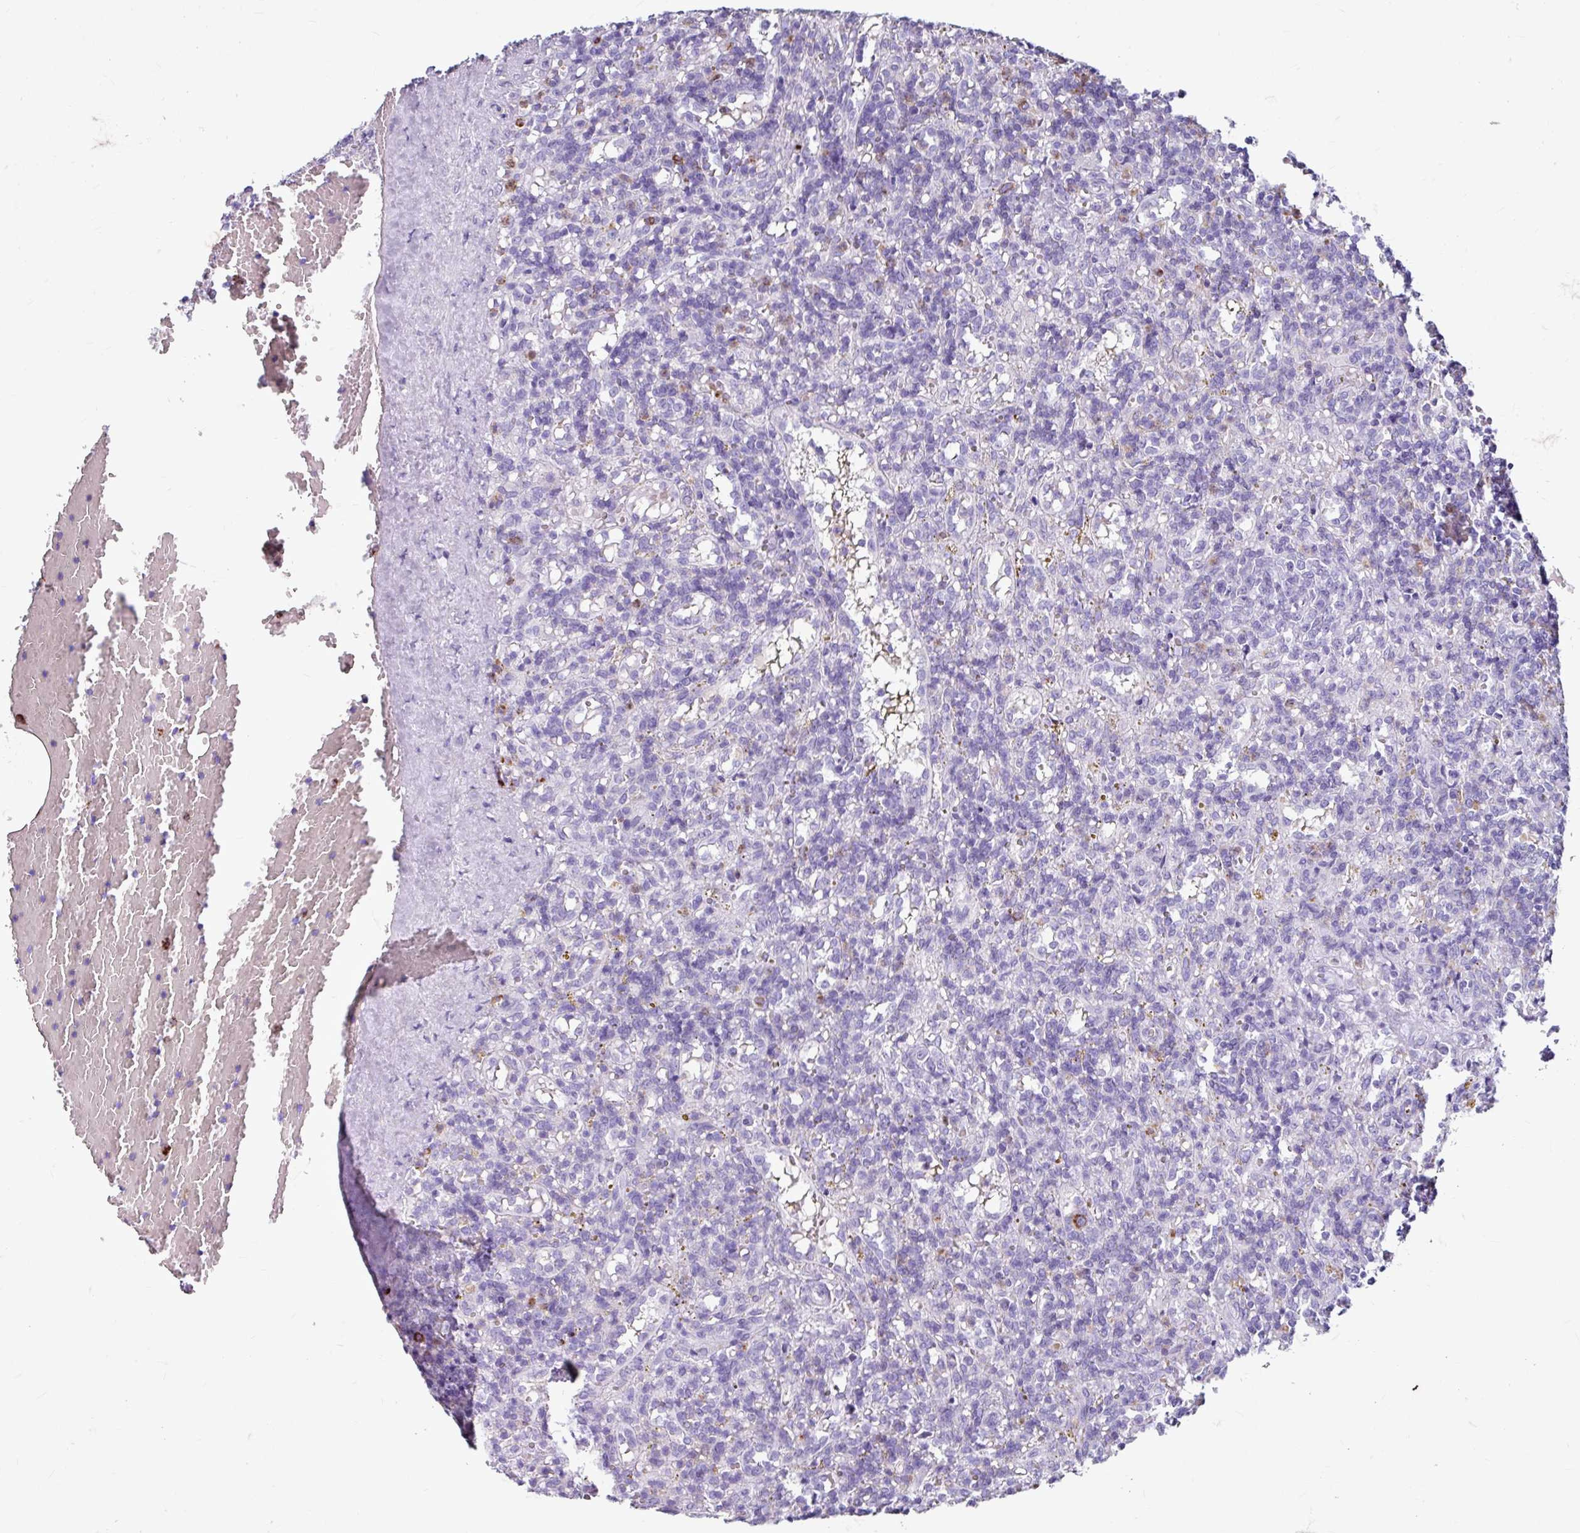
{"staining": {"intensity": "negative", "quantity": "none", "location": "none"}, "tissue": "lymphoma", "cell_type": "Tumor cells", "image_type": "cancer", "snomed": [{"axis": "morphology", "description": "Malignant lymphoma, non-Hodgkin's type, Low grade"}, {"axis": "topography", "description": "Spleen"}], "caption": "Tumor cells show no significant protein expression in lymphoma. (Immunohistochemistry, brightfield microscopy, high magnification).", "gene": "ANKRD1", "patient": {"sex": "male", "age": 67}}